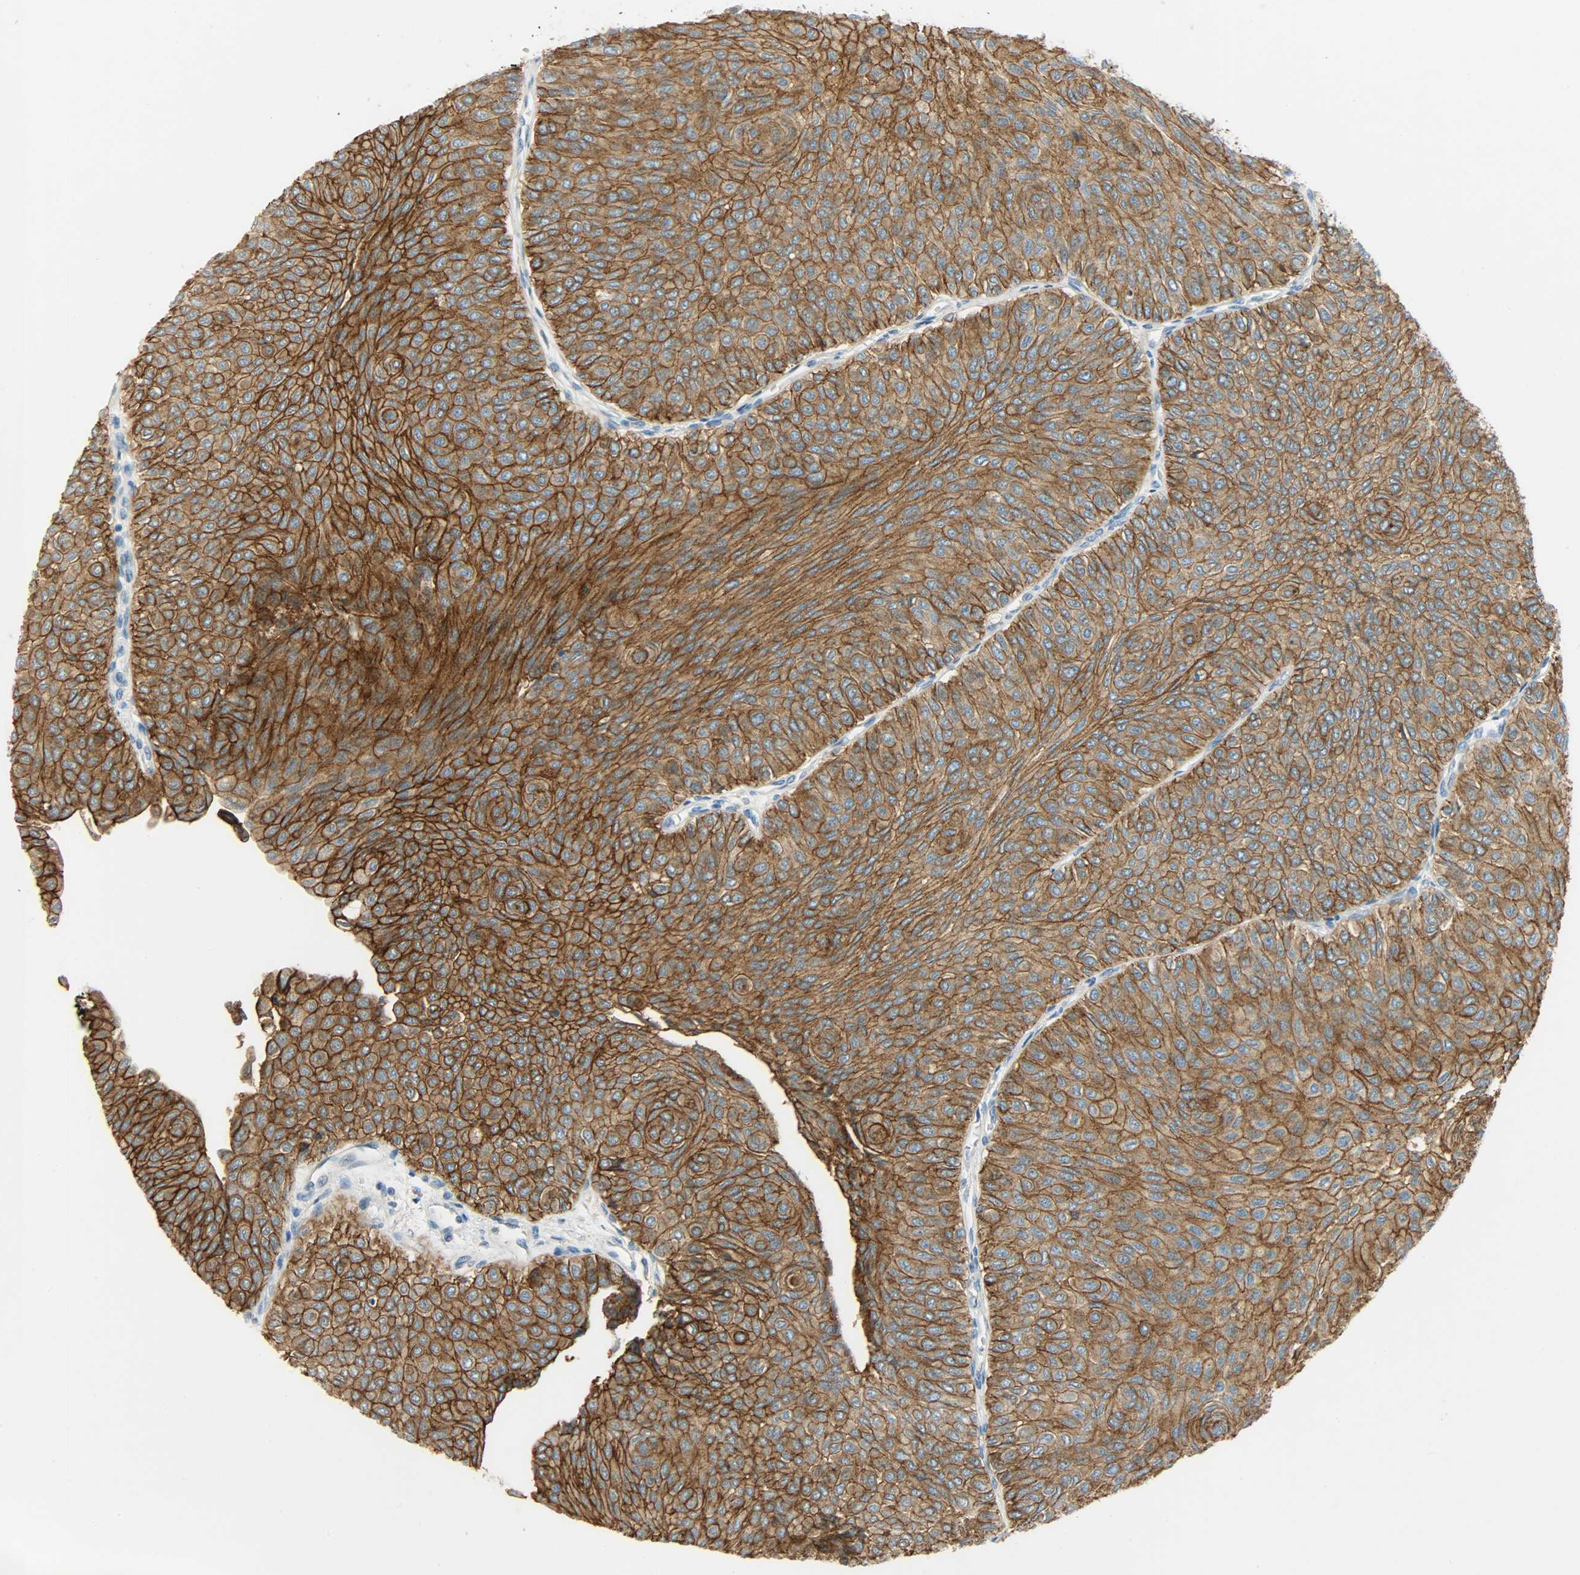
{"staining": {"intensity": "strong", "quantity": ">75%", "location": "cytoplasmic/membranous"}, "tissue": "urothelial cancer", "cell_type": "Tumor cells", "image_type": "cancer", "snomed": [{"axis": "morphology", "description": "Urothelial carcinoma, Low grade"}, {"axis": "topography", "description": "Urinary bladder"}], "caption": "Approximately >75% of tumor cells in human urothelial carcinoma (low-grade) reveal strong cytoplasmic/membranous protein staining as visualized by brown immunohistochemical staining.", "gene": "DSG2", "patient": {"sex": "male", "age": 78}}